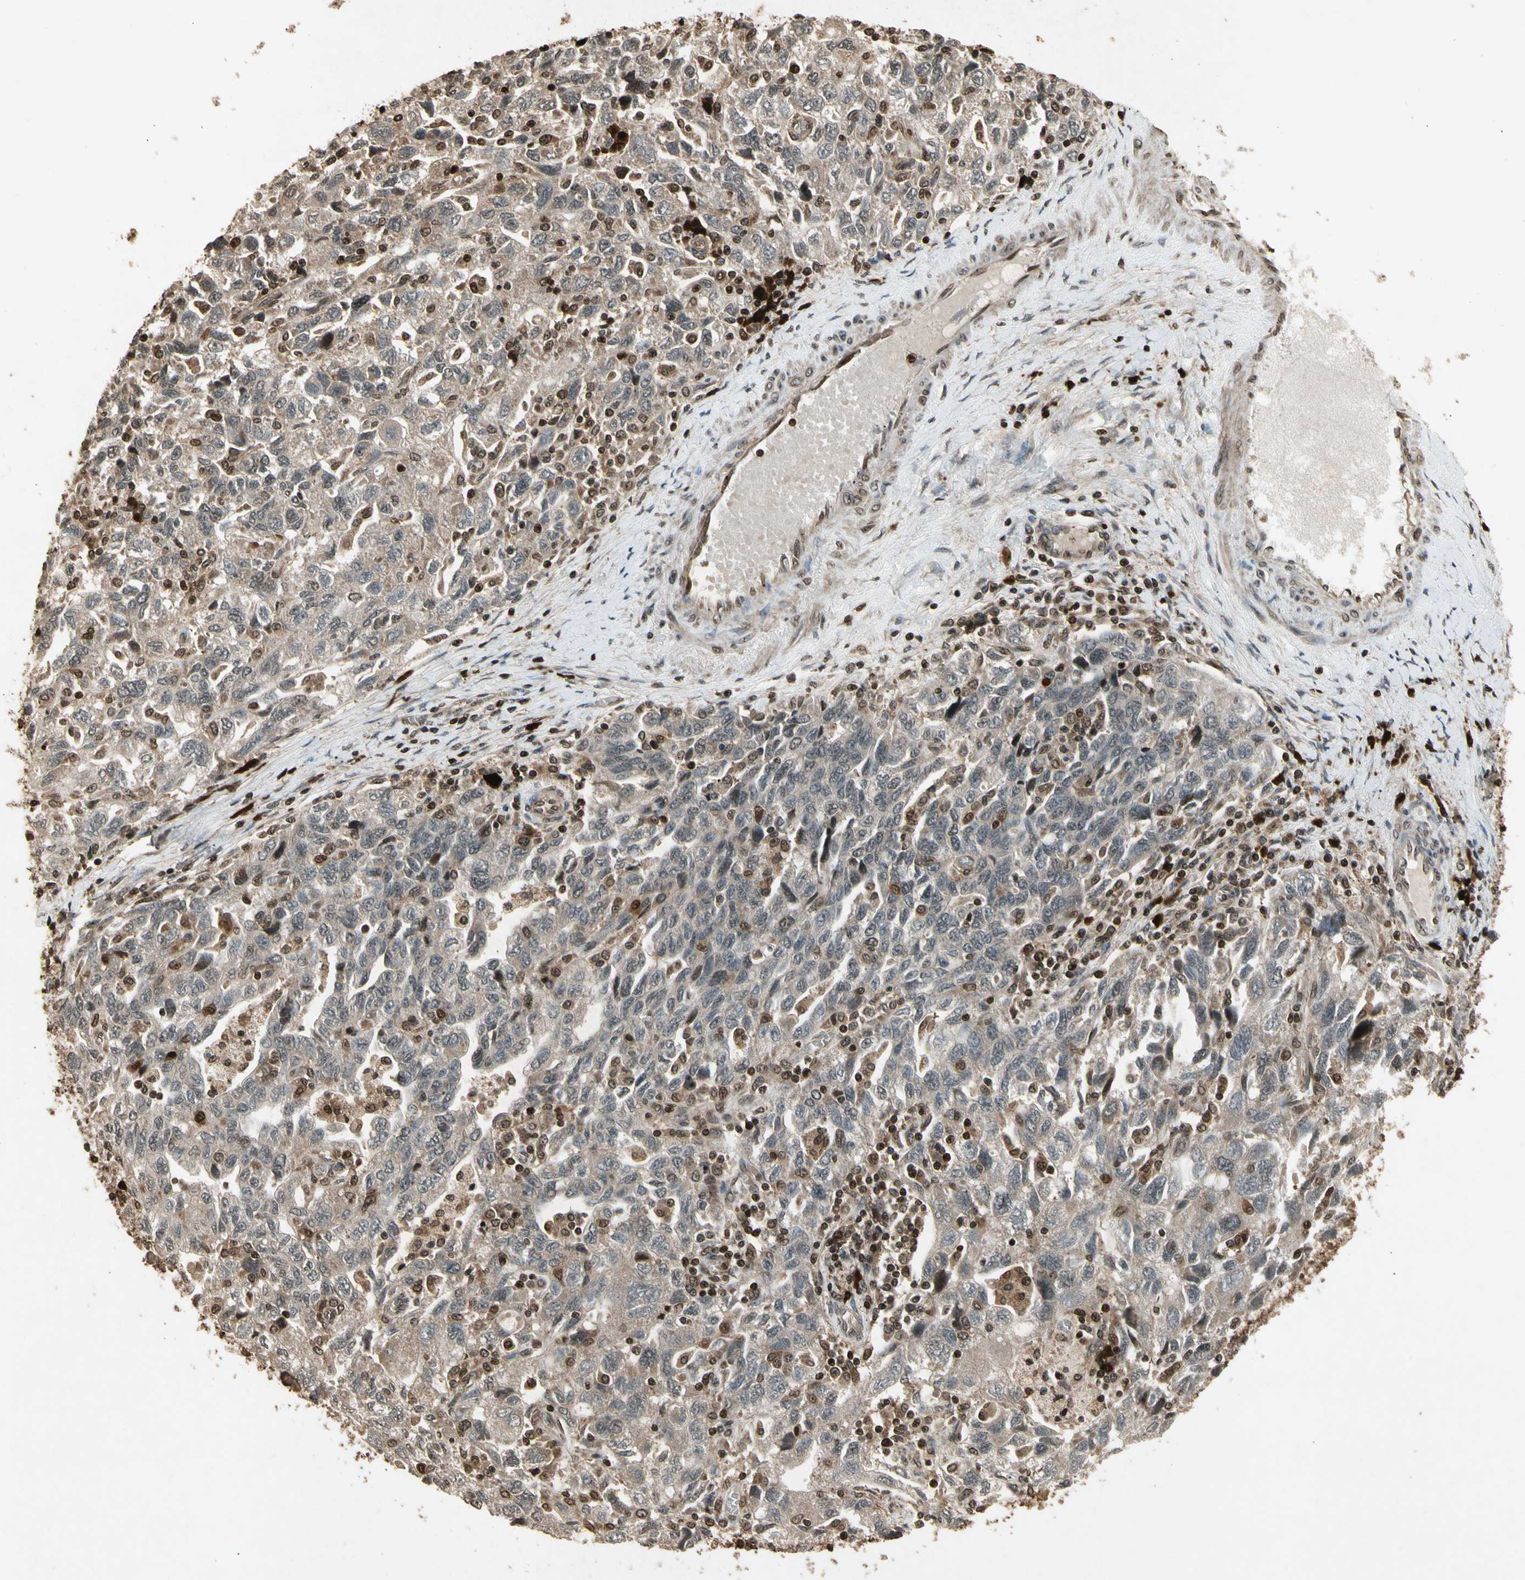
{"staining": {"intensity": "weak", "quantity": ">75%", "location": "cytoplasmic/membranous"}, "tissue": "ovarian cancer", "cell_type": "Tumor cells", "image_type": "cancer", "snomed": [{"axis": "morphology", "description": "Carcinoma, NOS"}, {"axis": "morphology", "description": "Cystadenocarcinoma, serous, NOS"}, {"axis": "topography", "description": "Ovary"}], "caption": "Weak cytoplasmic/membranous expression is identified in approximately >75% of tumor cells in ovarian cancer (serous cystadenocarcinoma). (Brightfield microscopy of DAB IHC at high magnification).", "gene": "GLRX", "patient": {"sex": "female", "age": 69}}